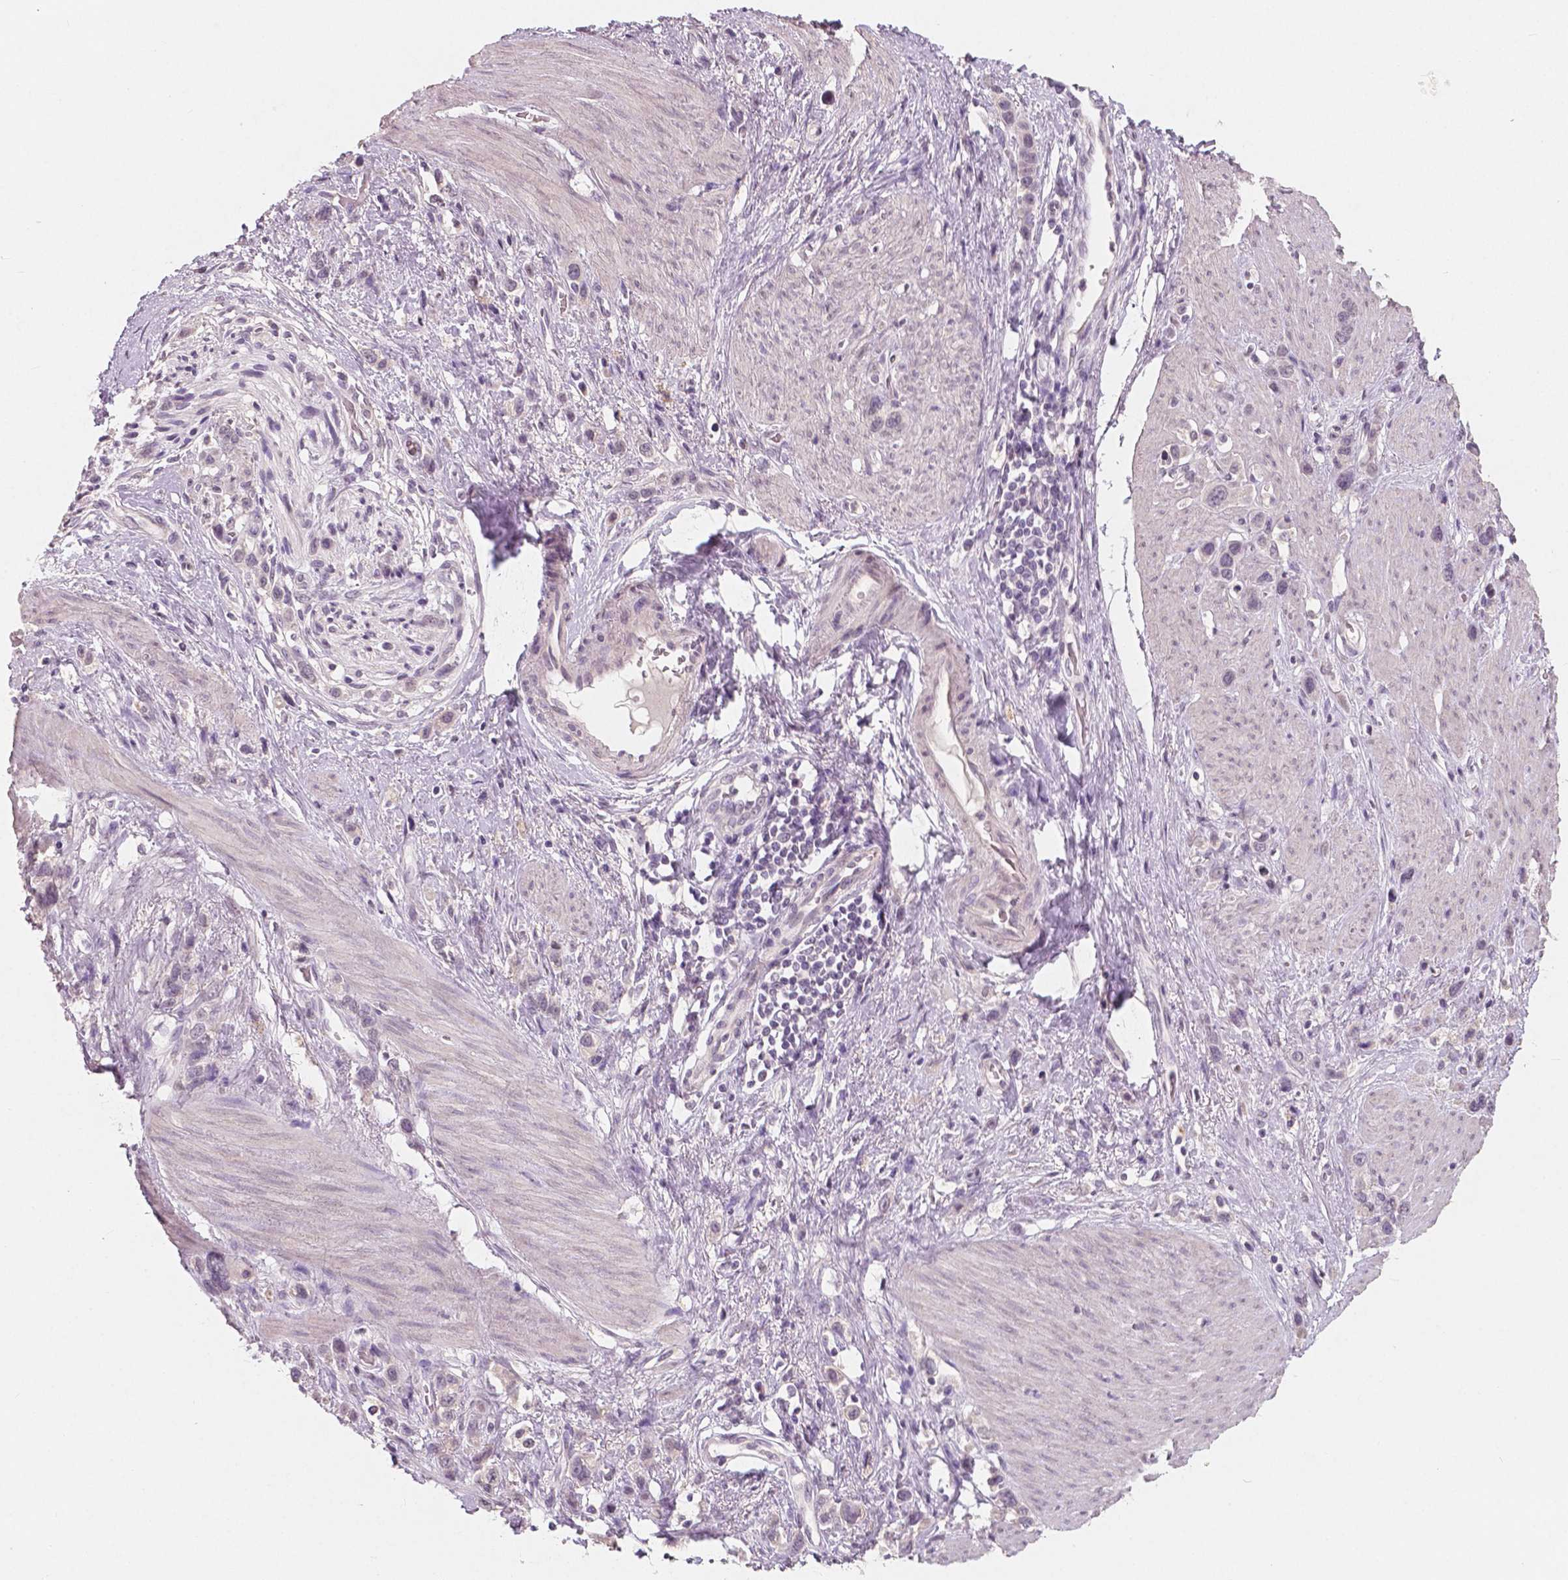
{"staining": {"intensity": "negative", "quantity": "none", "location": "none"}, "tissue": "stomach cancer", "cell_type": "Tumor cells", "image_type": "cancer", "snomed": [{"axis": "morphology", "description": "Adenocarcinoma, NOS"}, {"axis": "topography", "description": "Stomach"}], "caption": "The micrograph shows no staining of tumor cells in stomach adenocarcinoma. (DAB (3,3'-diaminobenzidine) immunohistochemistry (IHC), high magnification).", "gene": "RNASE7", "patient": {"sex": "female", "age": 65}}